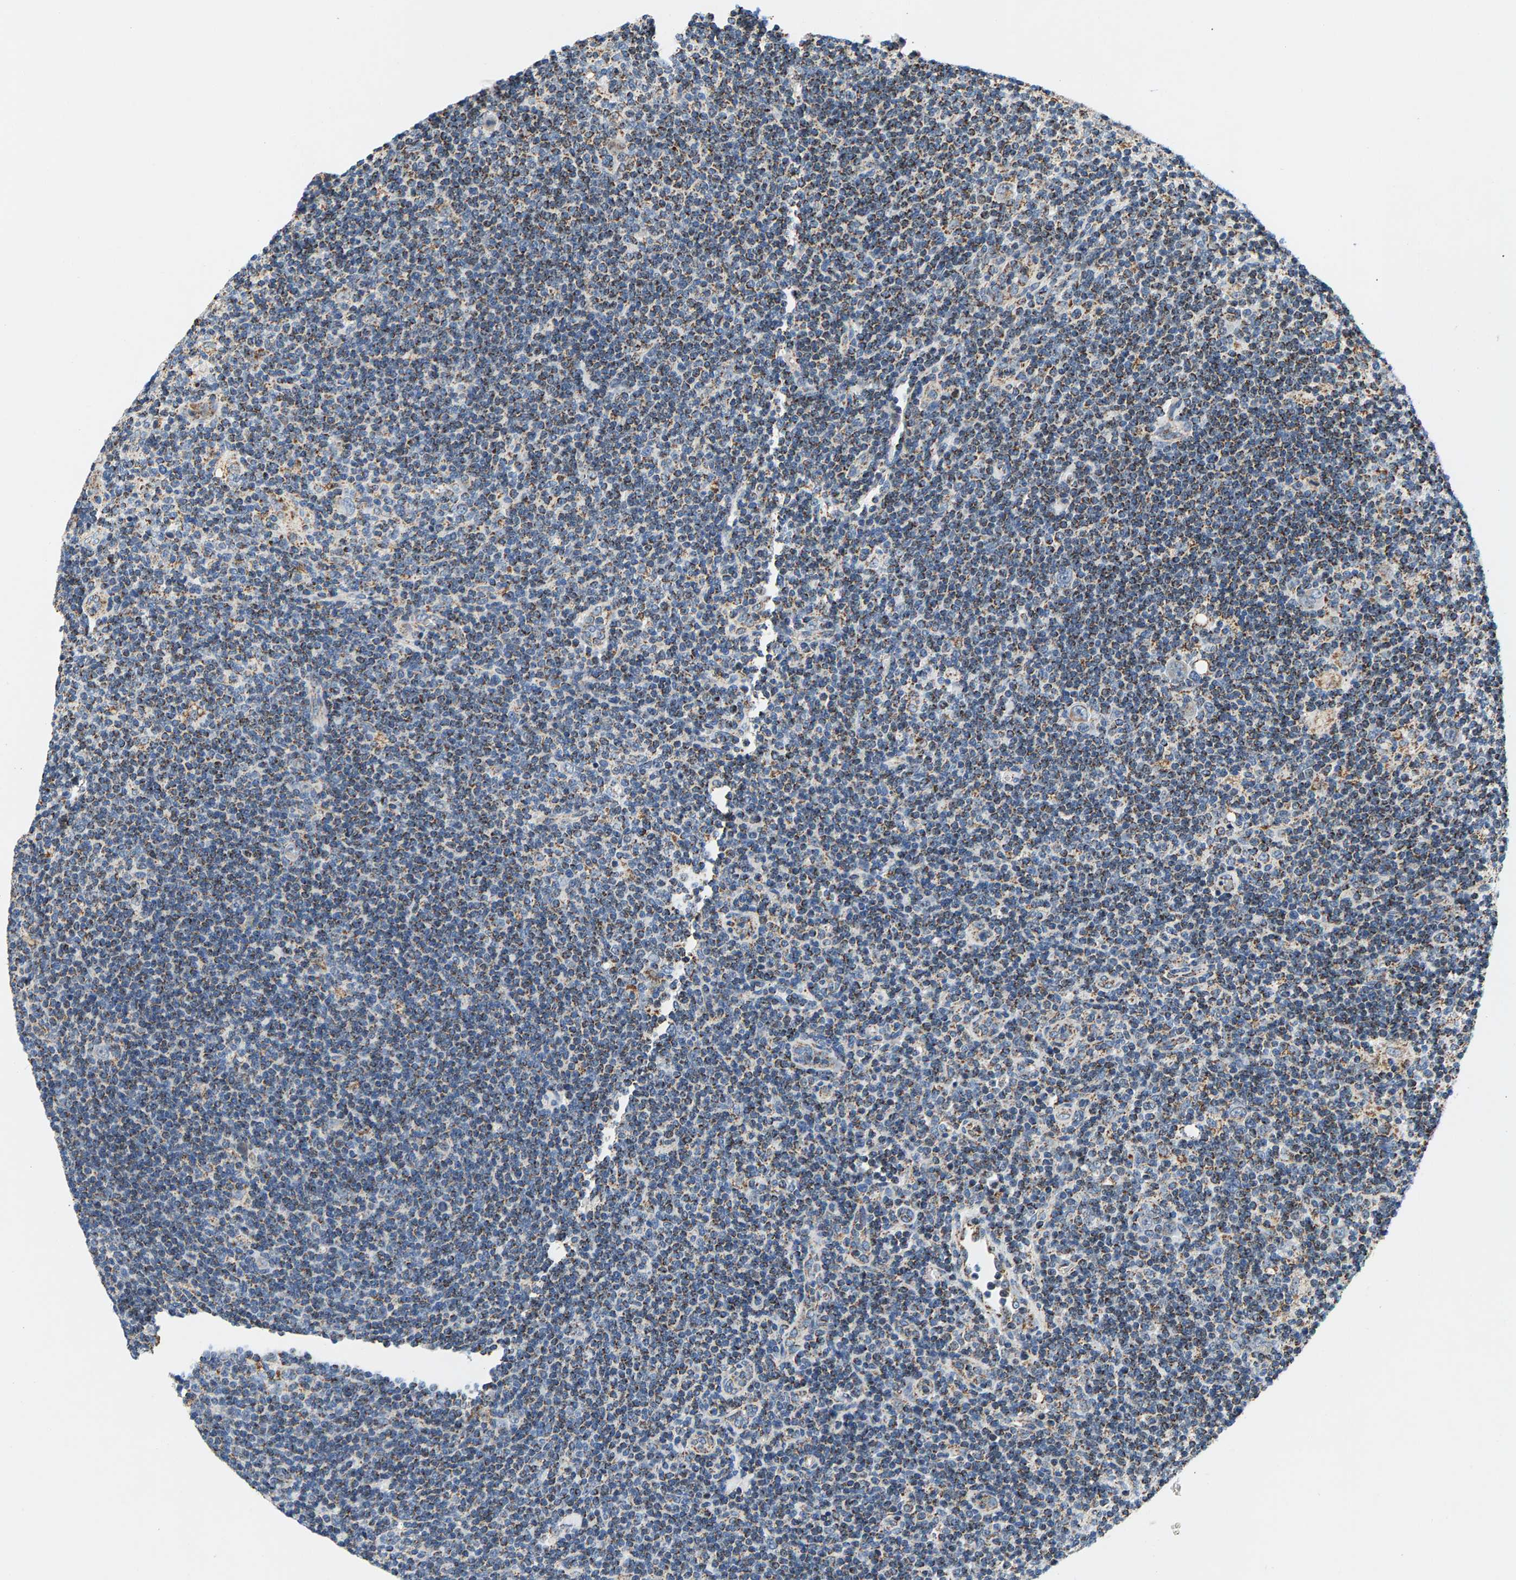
{"staining": {"intensity": "weak", "quantity": "25%-75%", "location": "cytoplasmic/membranous"}, "tissue": "lymphoma", "cell_type": "Tumor cells", "image_type": "cancer", "snomed": [{"axis": "morphology", "description": "Hodgkin's disease, NOS"}, {"axis": "topography", "description": "Lymph node"}], "caption": "Immunohistochemistry (IHC) (DAB) staining of human Hodgkin's disease exhibits weak cytoplasmic/membranous protein positivity in approximately 25%-75% of tumor cells.", "gene": "PDE1A", "patient": {"sex": "female", "age": 57}}